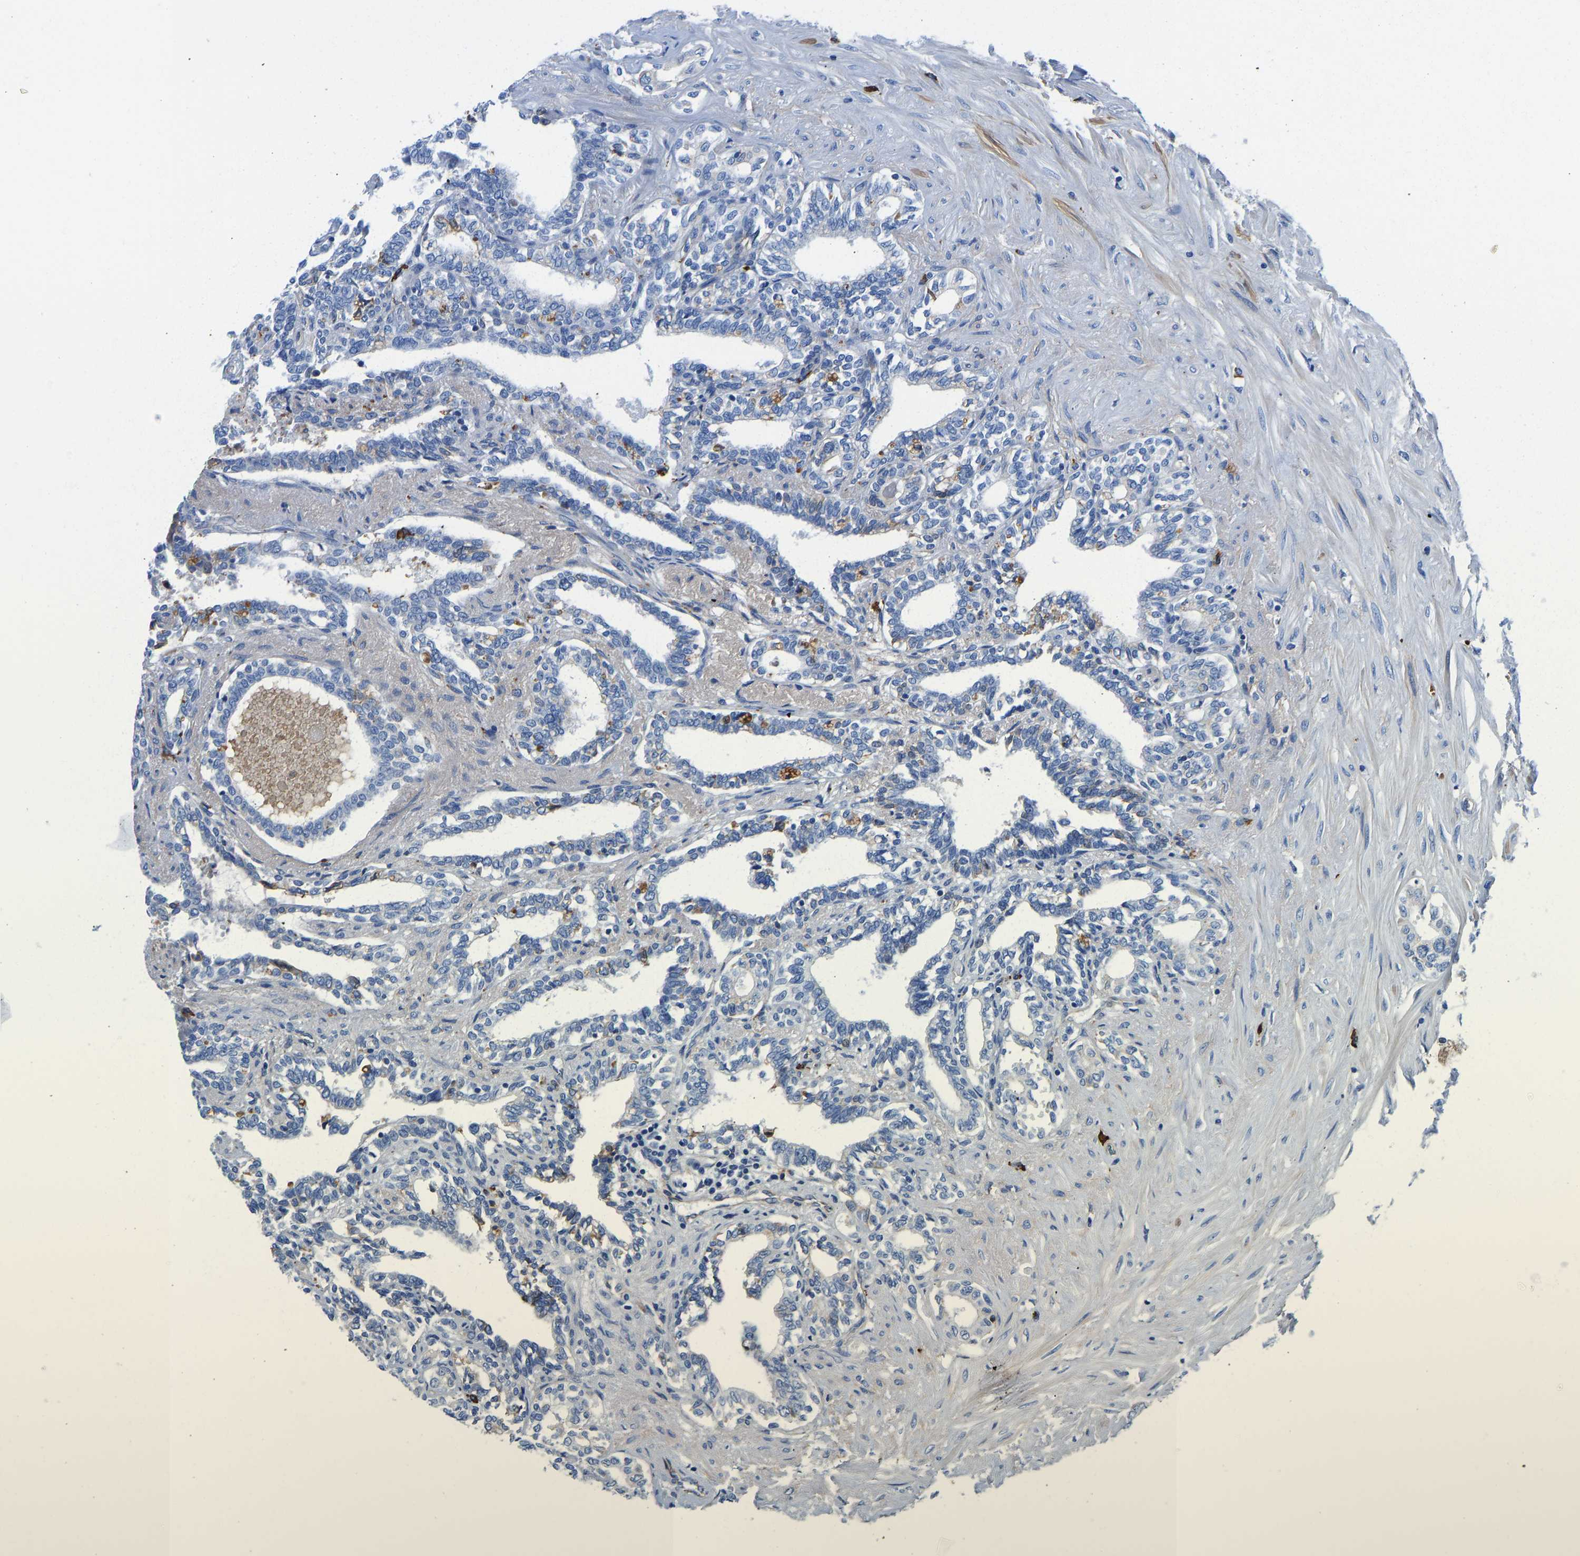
{"staining": {"intensity": "negative", "quantity": "none", "location": "none"}, "tissue": "seminal vesicle", "cell_type": "Glandular cells", "image_type": "normal", "snomed": [{"axis": "morphology", "description": "Normal tissue, NOS"}, {"axis": "morphology", "description": "Adenocarcinoma, High grade"}, {"axis": "topography", "description": "Prostate"}, {"axis": "topography", "description": "Seminal veicle"}], "caption": "Unremarkable seminal vesicle was stained to show a protein in brown. There is no significant staining in glandular cells. (Brightfield microscopy of DAB (3,3'-diaminobenzidine) IHC at high magnification).", "gene": "HSPG2", "patient": {"sex": "male", "age": 55}}